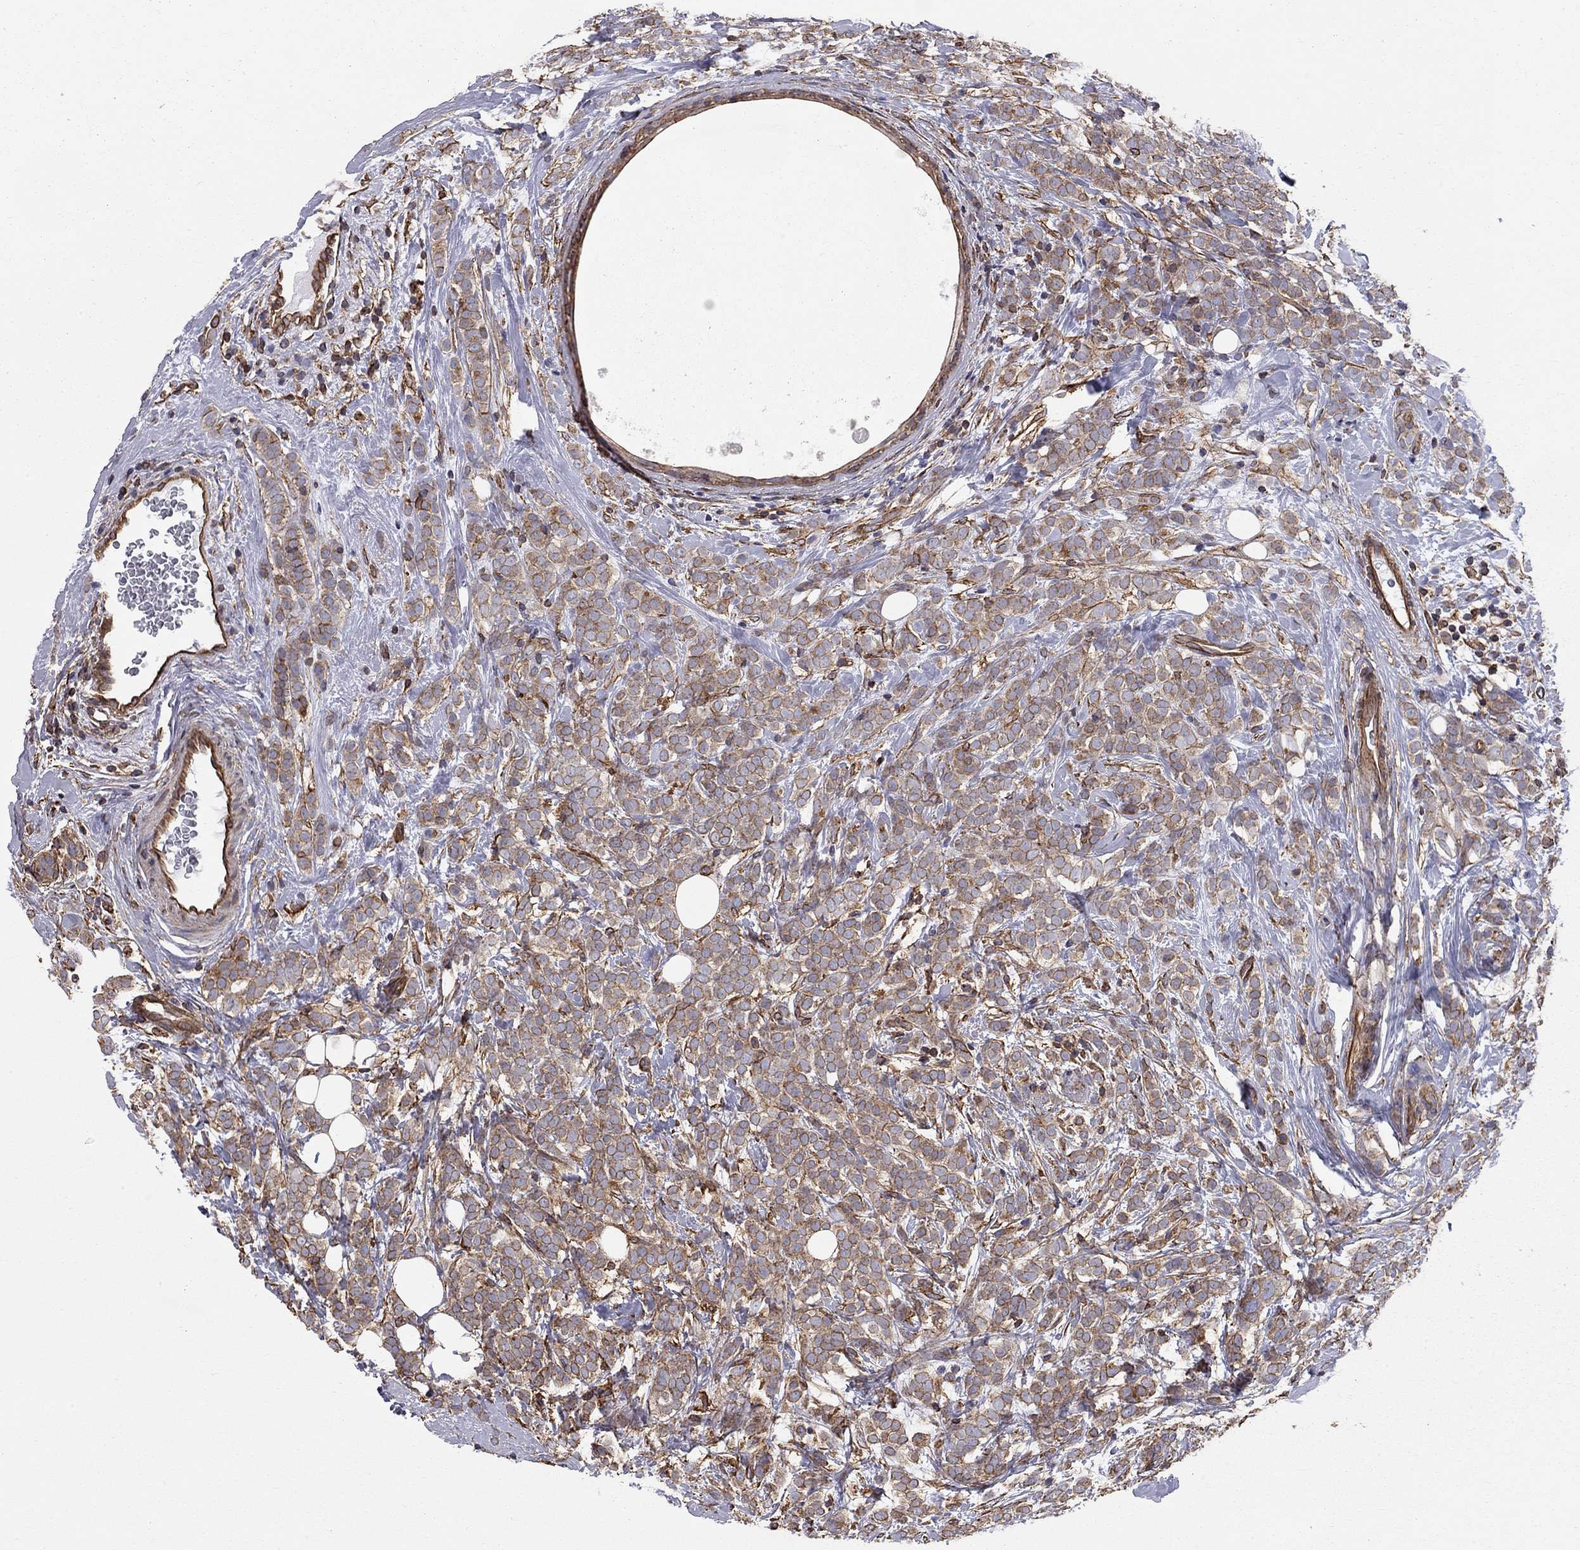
{"staining": {"intensity": "moderate", "quantity": ">75%", "location": "cytoplasmic/membranous"}, "tissue": "breast cancer", "cell_type": "Tumor cells", "image_type": "cancer", "snomed": [{"axis": "morphology", "description": "Lobular carcinoma"}, {"axis": "topography", "description": "Breast"}], "caption": "Breast cancer (lobular carcinoma) was stained to show a protein in brown. There is medium levels of moderate cytoplasmic/membranous staining in approximately >75% of tumor cells.", "gene": "BICDL2", "patient": {"sex": "female", "age": 49}}